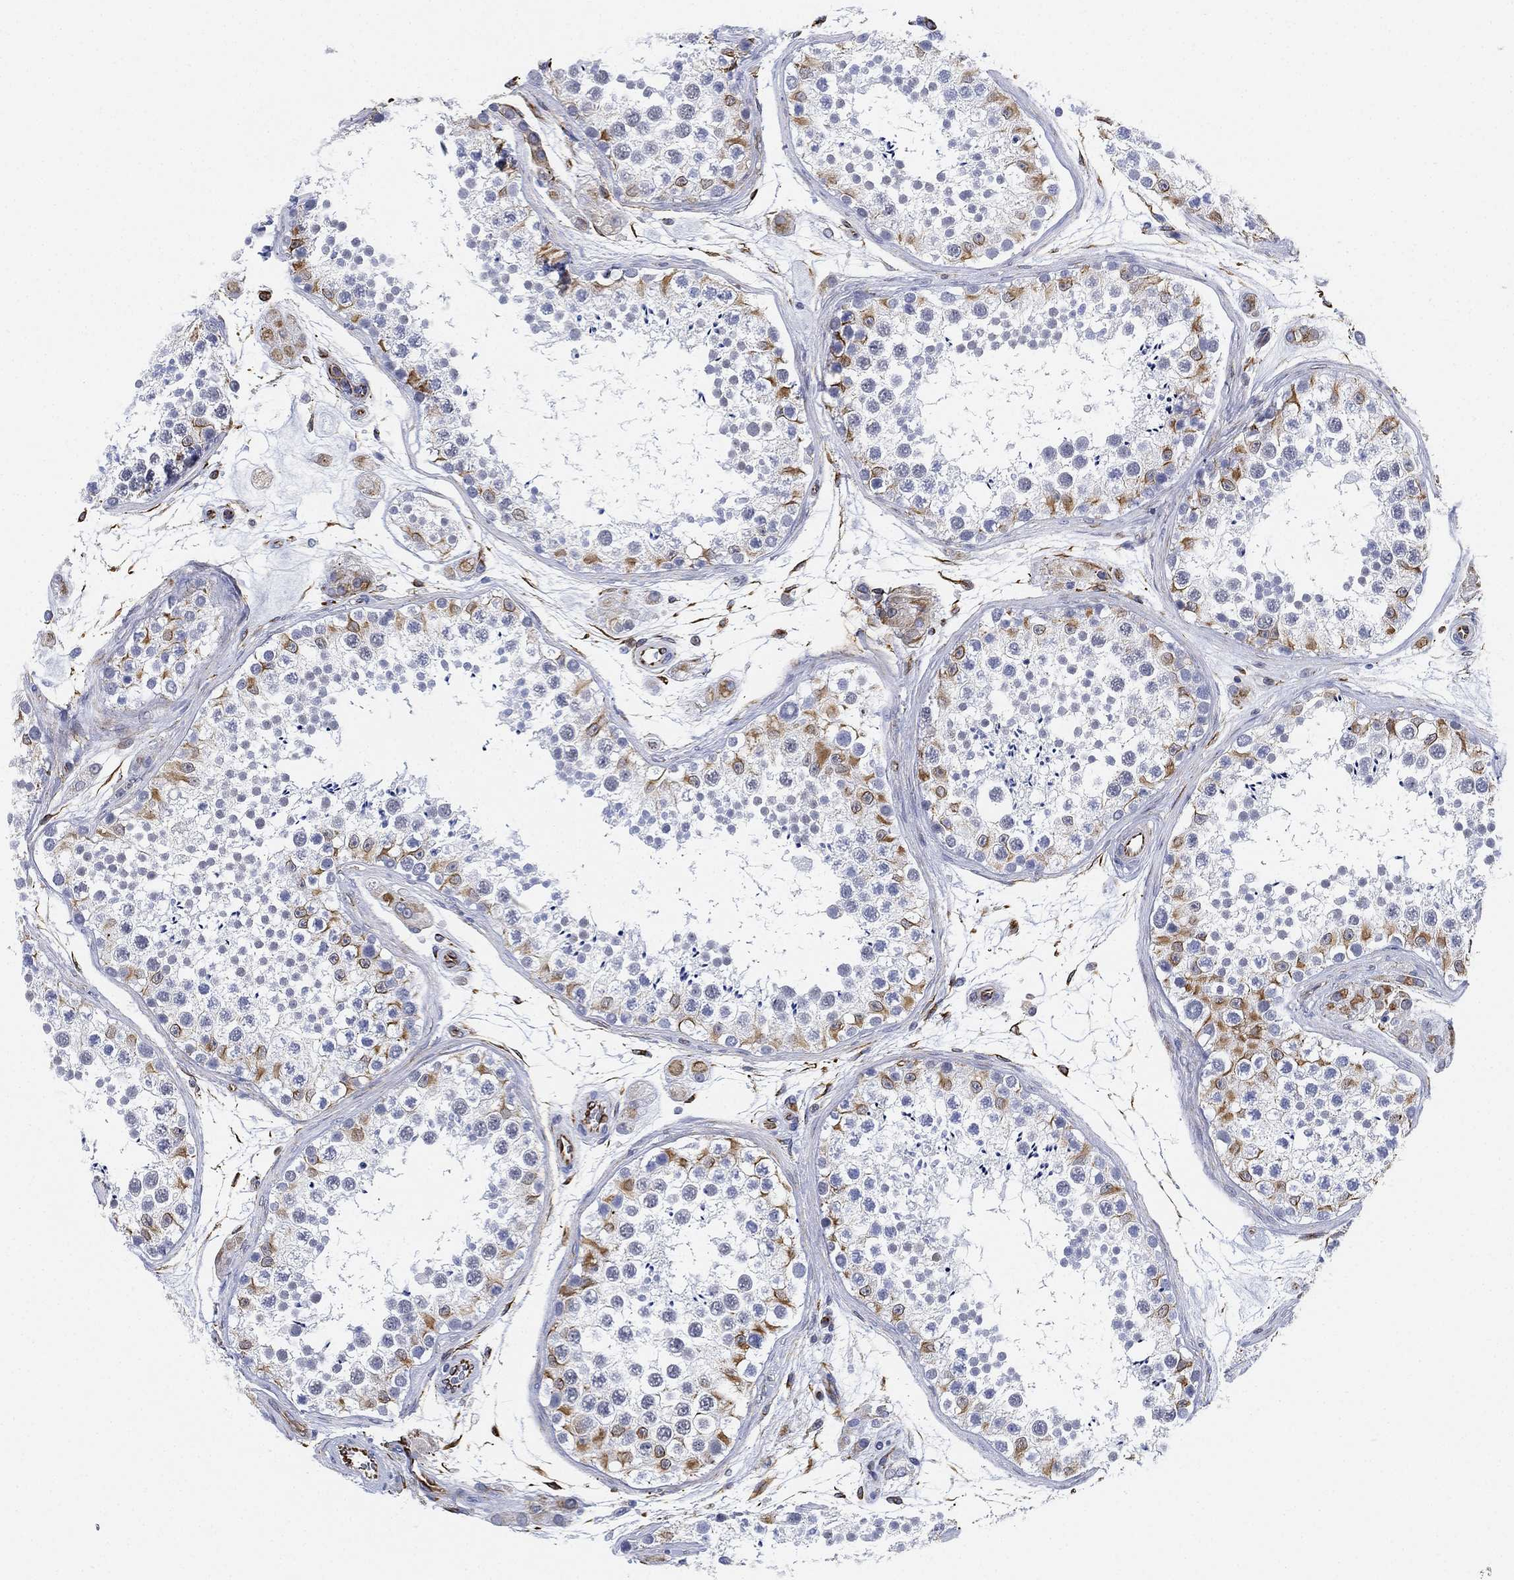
{"staining": {"intensity": "moderate", "quantity": "<25%", "location": "cytoplasmic/membranous"}, "tissue": "testis", "cell_type": "Cells in seminiferous ducts", "image_type": "normal", "snomed": [{"axis": "morphology", "description": "Normal tissue, NOS"}, {"axis": "topography", "description": "Testis"}], "caption": "Immunohistochemistry micrograph of unremarkable testis: testis stained using immunohistochemistry (IHC) demonstrates low levels of moderate protein expression localized specifically in the cytoplasmic/membranous of cells in seminiferous ducts, appearing as a cytoplasmic/membranous brown color.", "gene": "PSKH2", "patient": {"sex": "male", "age": 41}}